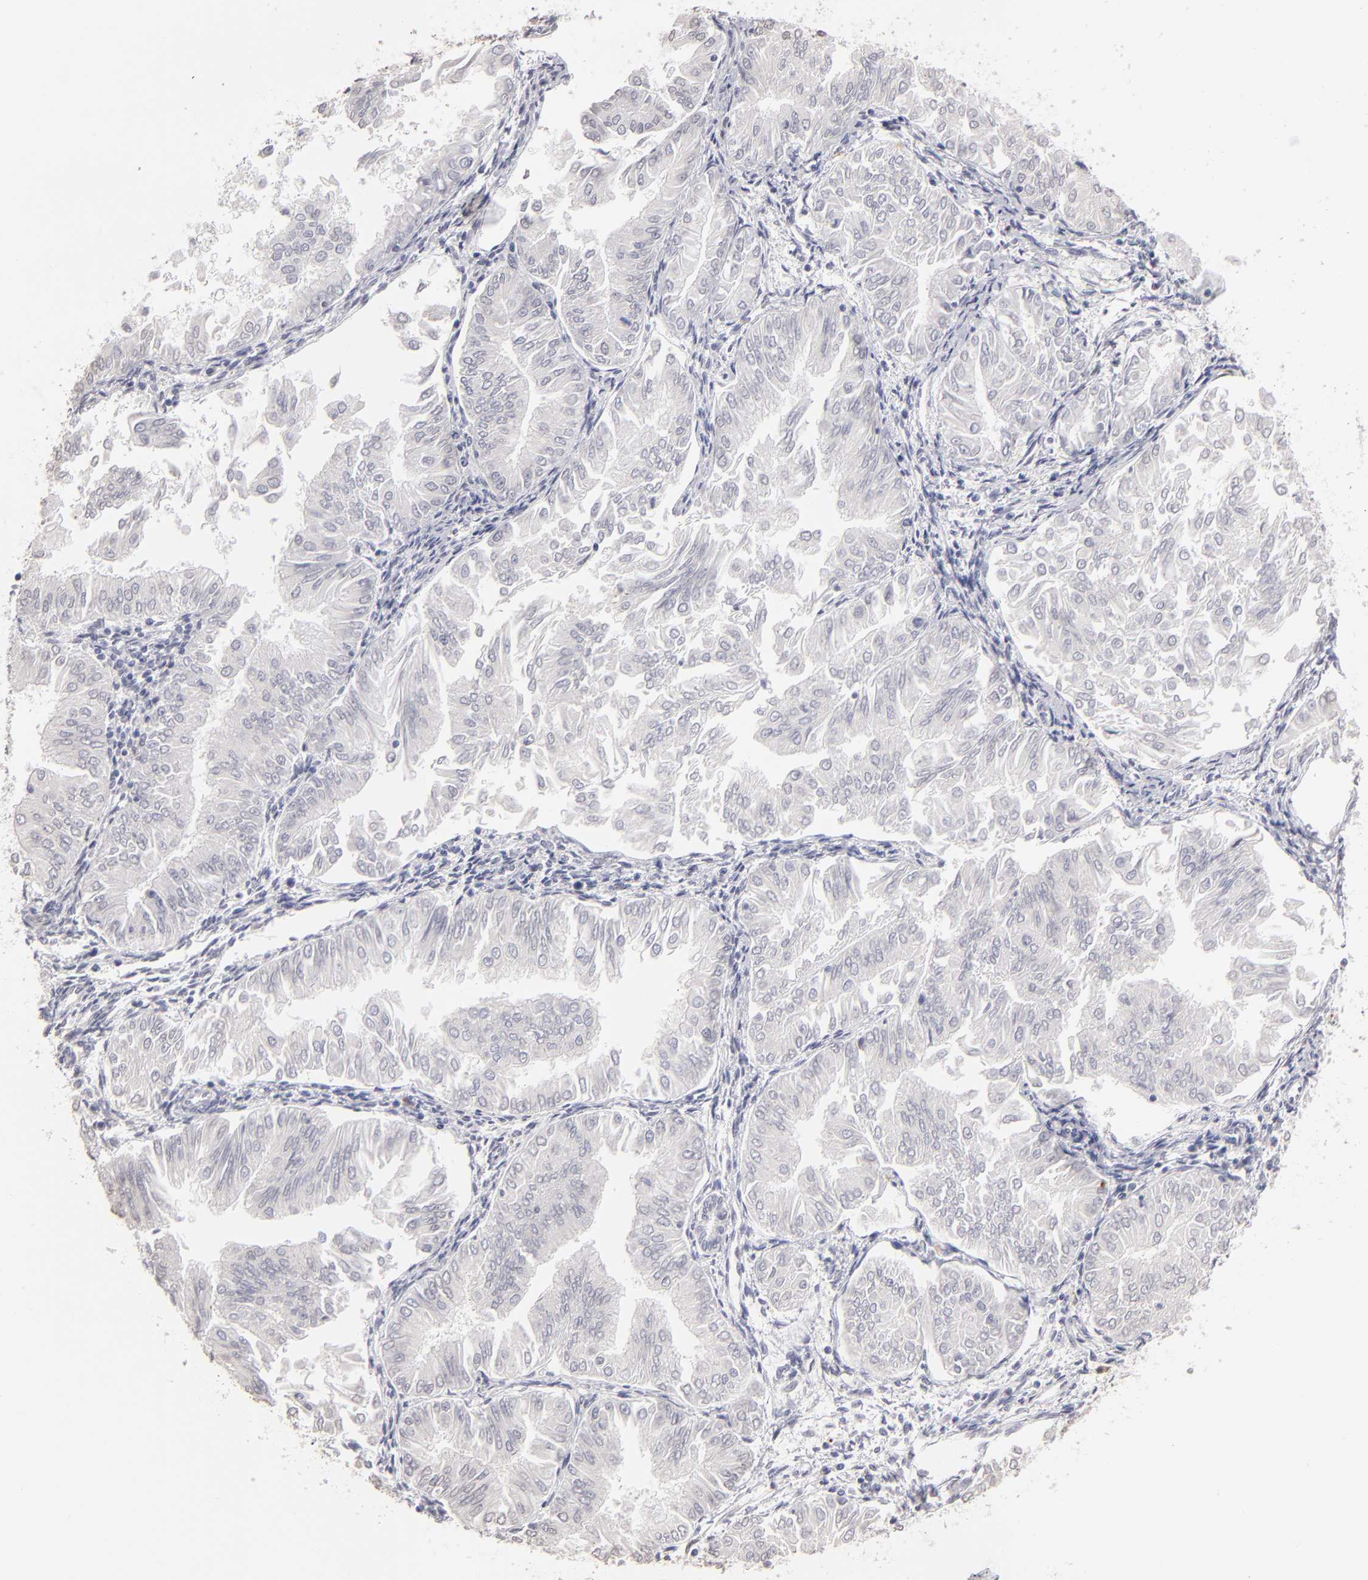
{"staining": {"intensity": "negative", "quantity": "none", "location": "none"}, "tissue": "endometrial cancer", "cell_type": "Tumor cells", "image_type": "cancer", "snomed": [{"axis": "morphology", "description": "Adenocarcinoma, NOS"}, {"axis": "topography", "description": "Endometrium"}], "caption": "An immunohistochemistry (IHC) photomicrograph of endometrial cancer is shown. There is no staining in tumor cells of endometrial cancer.", "gene": "MGAM", "patient": {"sex": "female", "age": 53}}